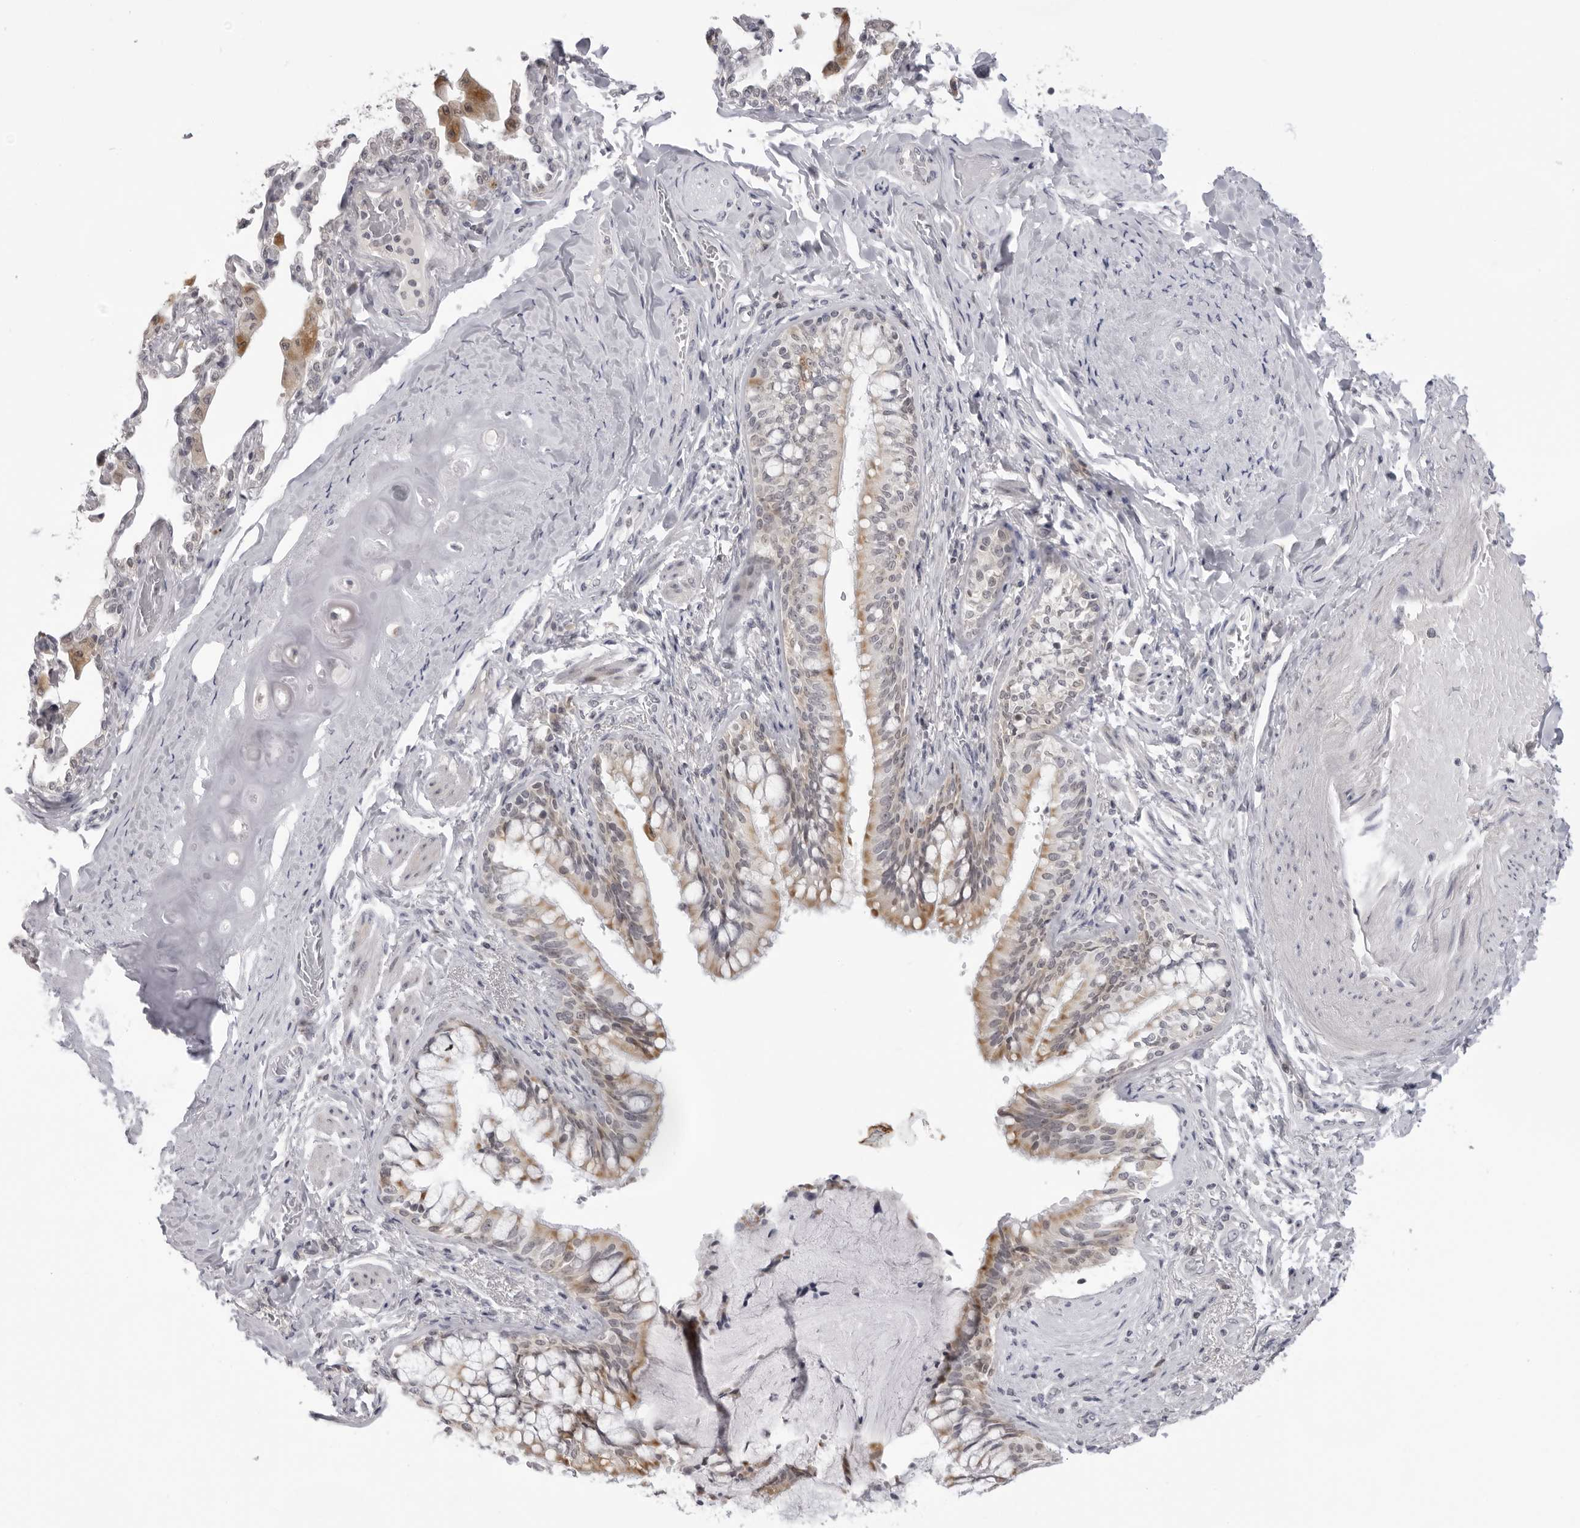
{"staining": {"intensity": "moderate", "quantity": "25%-75%", "location": "cytoplasmic/membranous"}, "tissue": "bronchus", "cell_type": "Respiratory epithelial cells", "image_type": "normal", "snomed": [{"axis": "morphology", "description": "Normal tissue, NOS"}, {"axis": "morphology", "description": "Inflammation, NOS"}, {"axis": "topography", "description": "Lung"}], "caption": "Brown immunohistochemical staining in normal bronchus displays moderate cytoplasmic/membranous staining in approximately 25%-75% of respiratory epithelial cells.", "gene": "ACP6", "patient": {"sex": "female", "age": 46}}